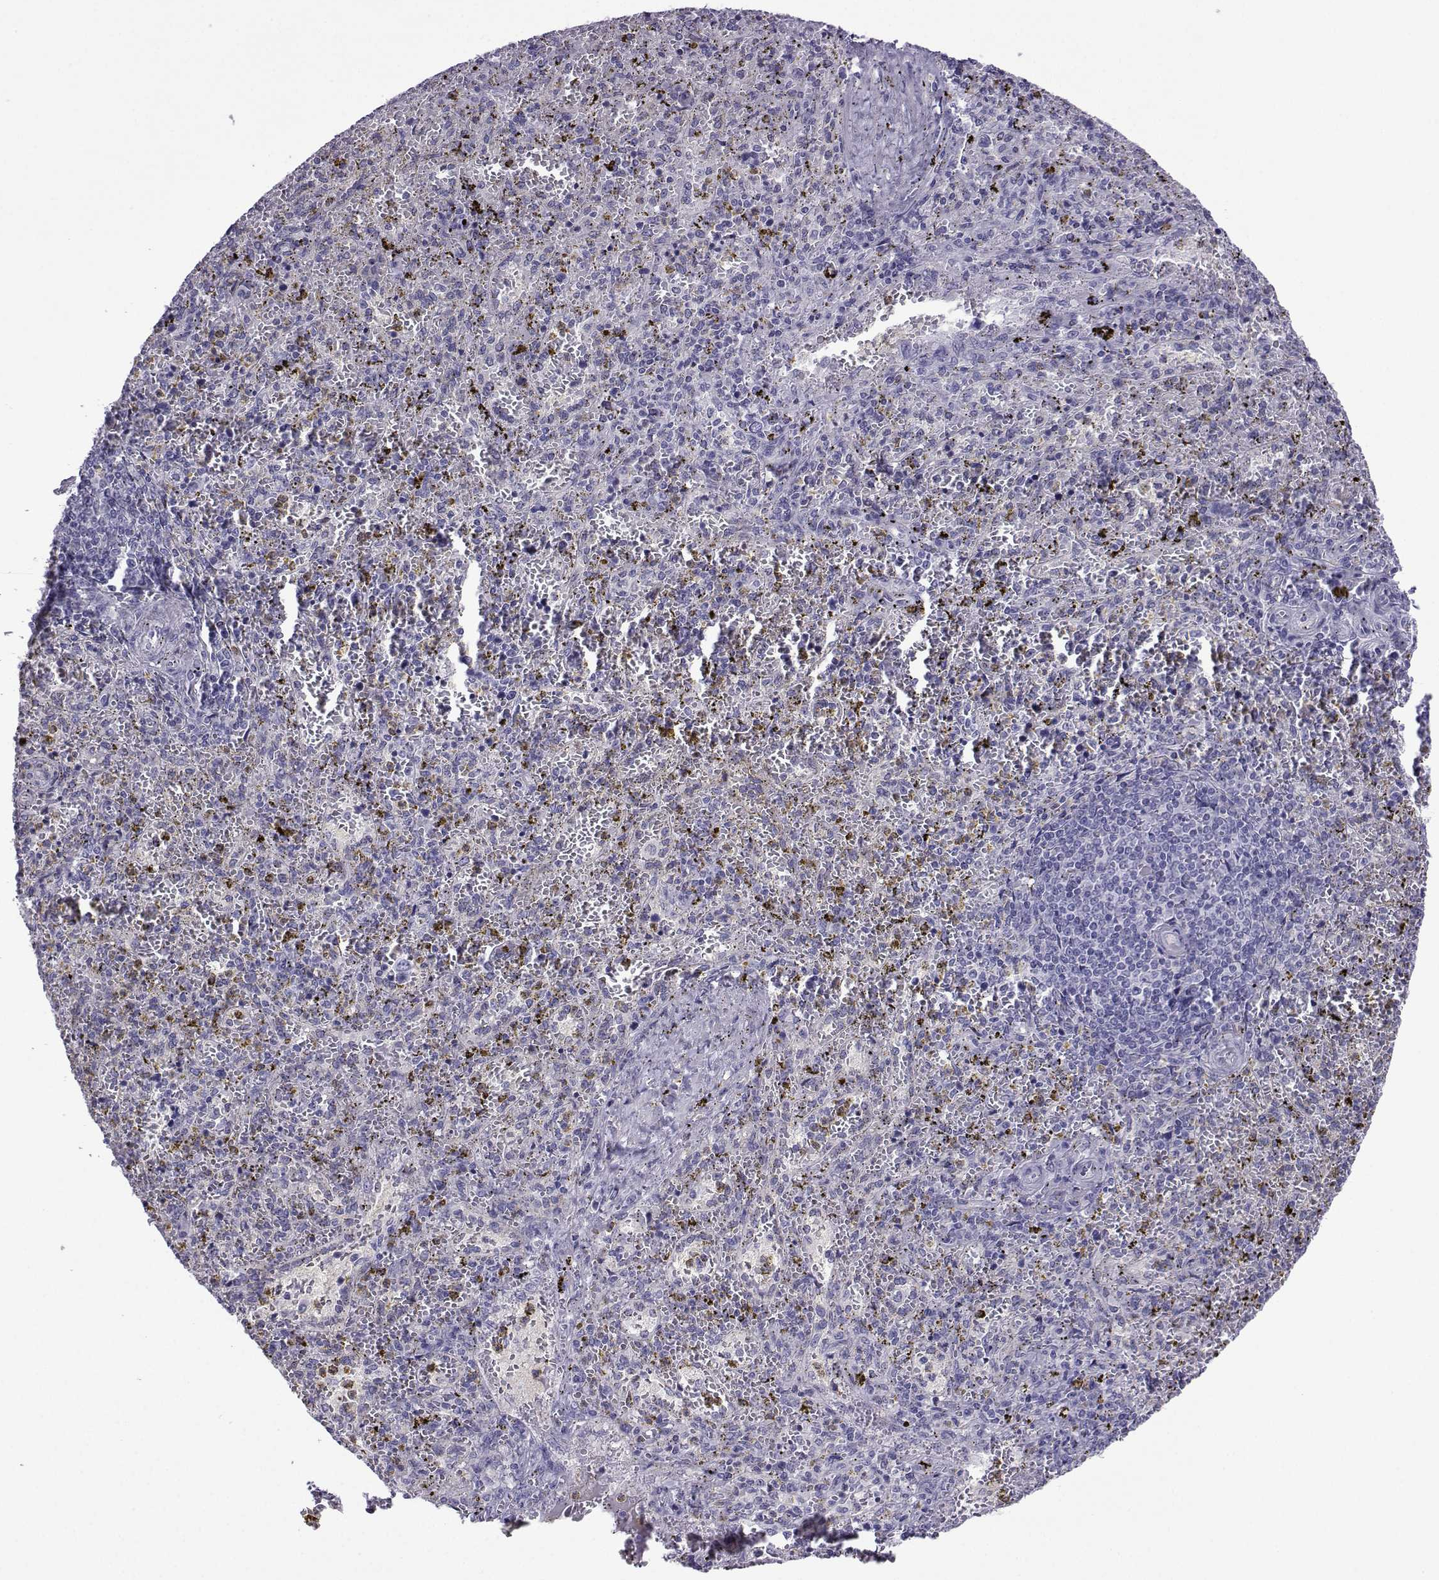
{"staining": {"intensity": "negative", "quantity": "none", "location": "none"}, "tissue": "spleen", "cell_type": "Cells in red pulp", "image_type": "normal", "snomed": [{"axis": "morphology", "description": "Normal tissue, NOS"}, {"axis": "topography", "description": "Spleen"}], "caption": "A high-resolution histopathology image shows IHC staining of benign spleen, which displays no significant positivity in cells in red pulp. (Immunohistochemistry (ihc), brightfield microscopy, high magnification).", "gene": "CFAP70", "patient": {"sex": "female", "age": 50}}